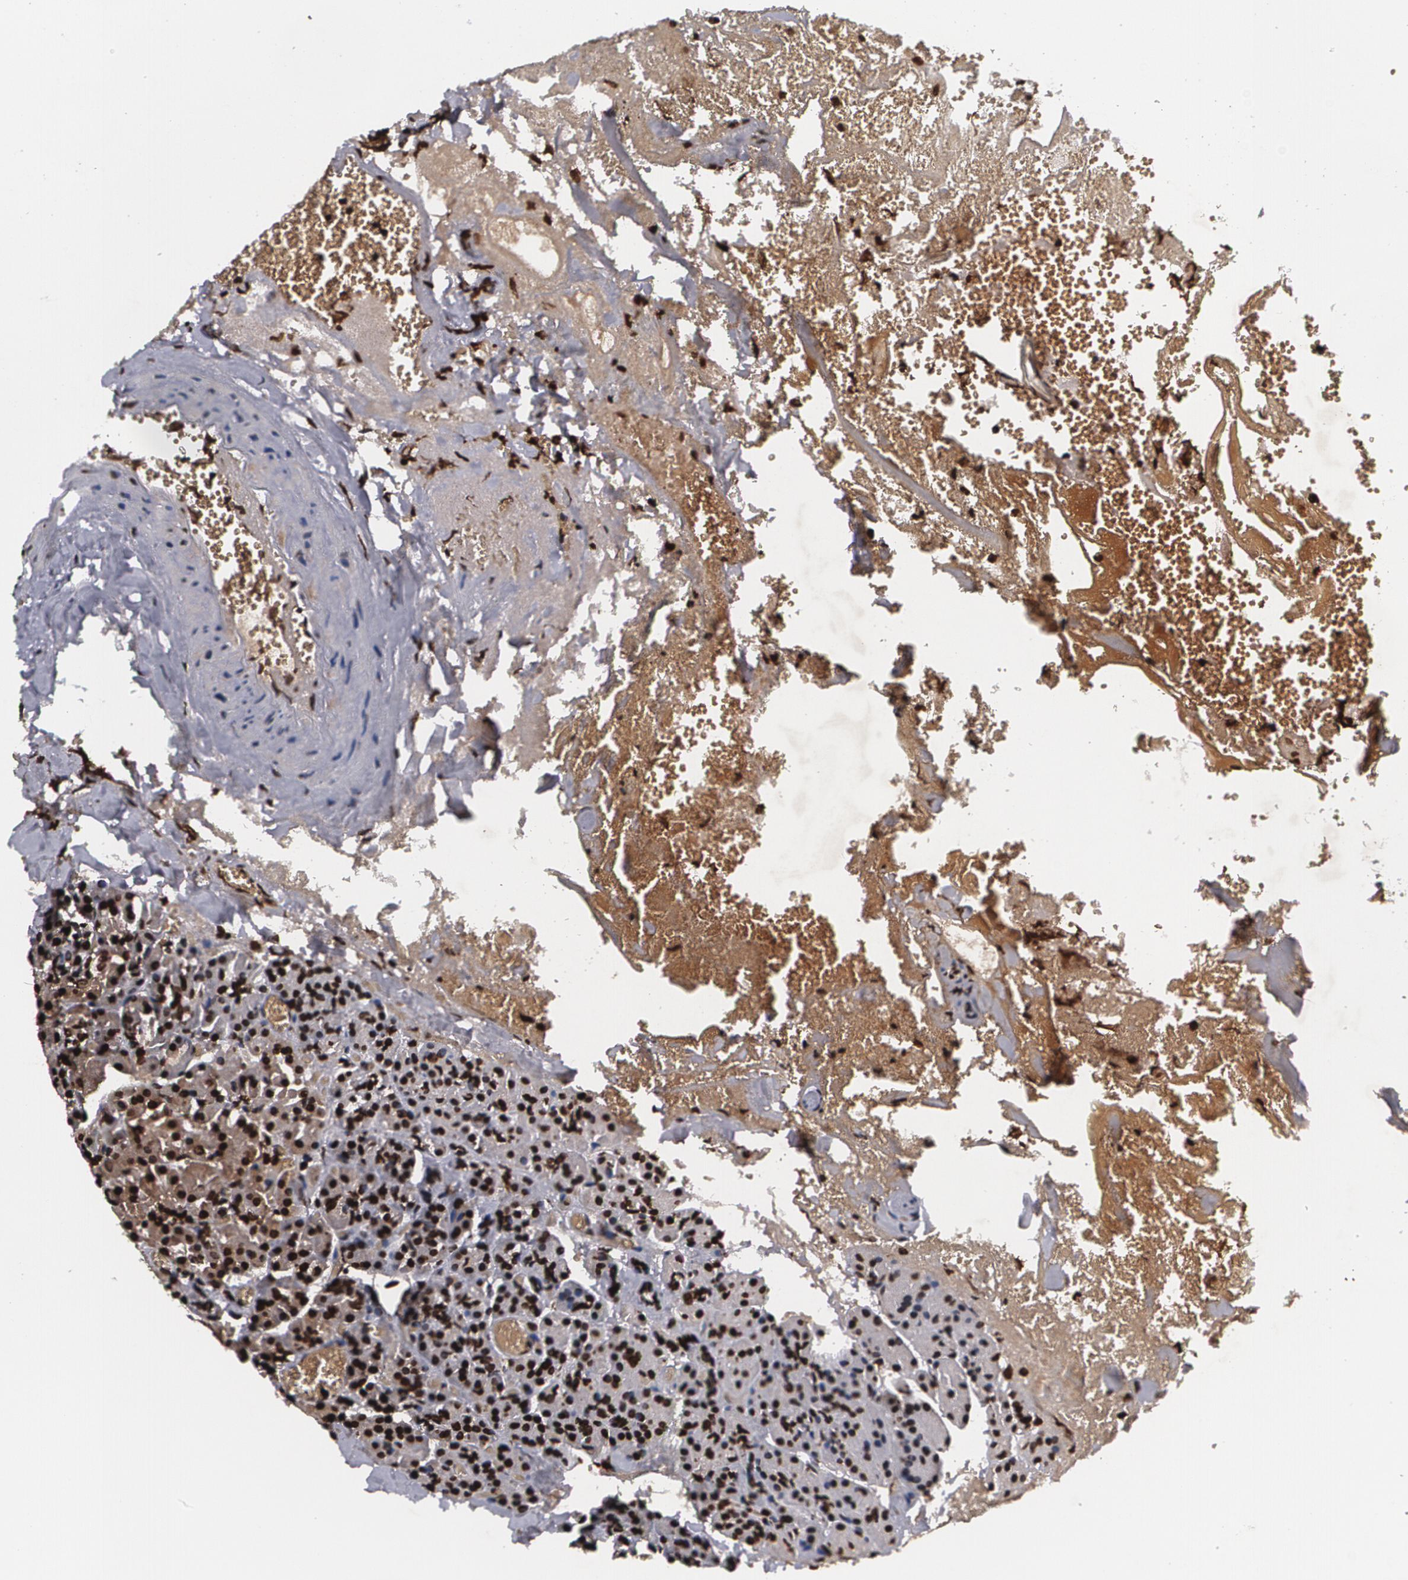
{"staining": {"intensity": "strong", "quantity": ">75%", "location": "cytoplasmic/membranous,nuclear"}, "tissue": "carcinoid", "cell_type": "Tumor cells", "image_type": "cancer", "snomed": [{"axis": "morphology", "description": "Normal tissue, NOS"}, {"axis": "morphology", "description": "Carcinoid, malignant, NOS"}, {"axis": "topography", "description": "Pancreas"}], "caption": "IHC (DAB (3,3'-diaminobenzidine)) staining of malignant carcinoid exhibits strong cytoplasmic/membranous and nuclear protein staining in about >75% of tumor cells.", "gene": "MVP", "patient": {"sex": "female", "age": 35}}